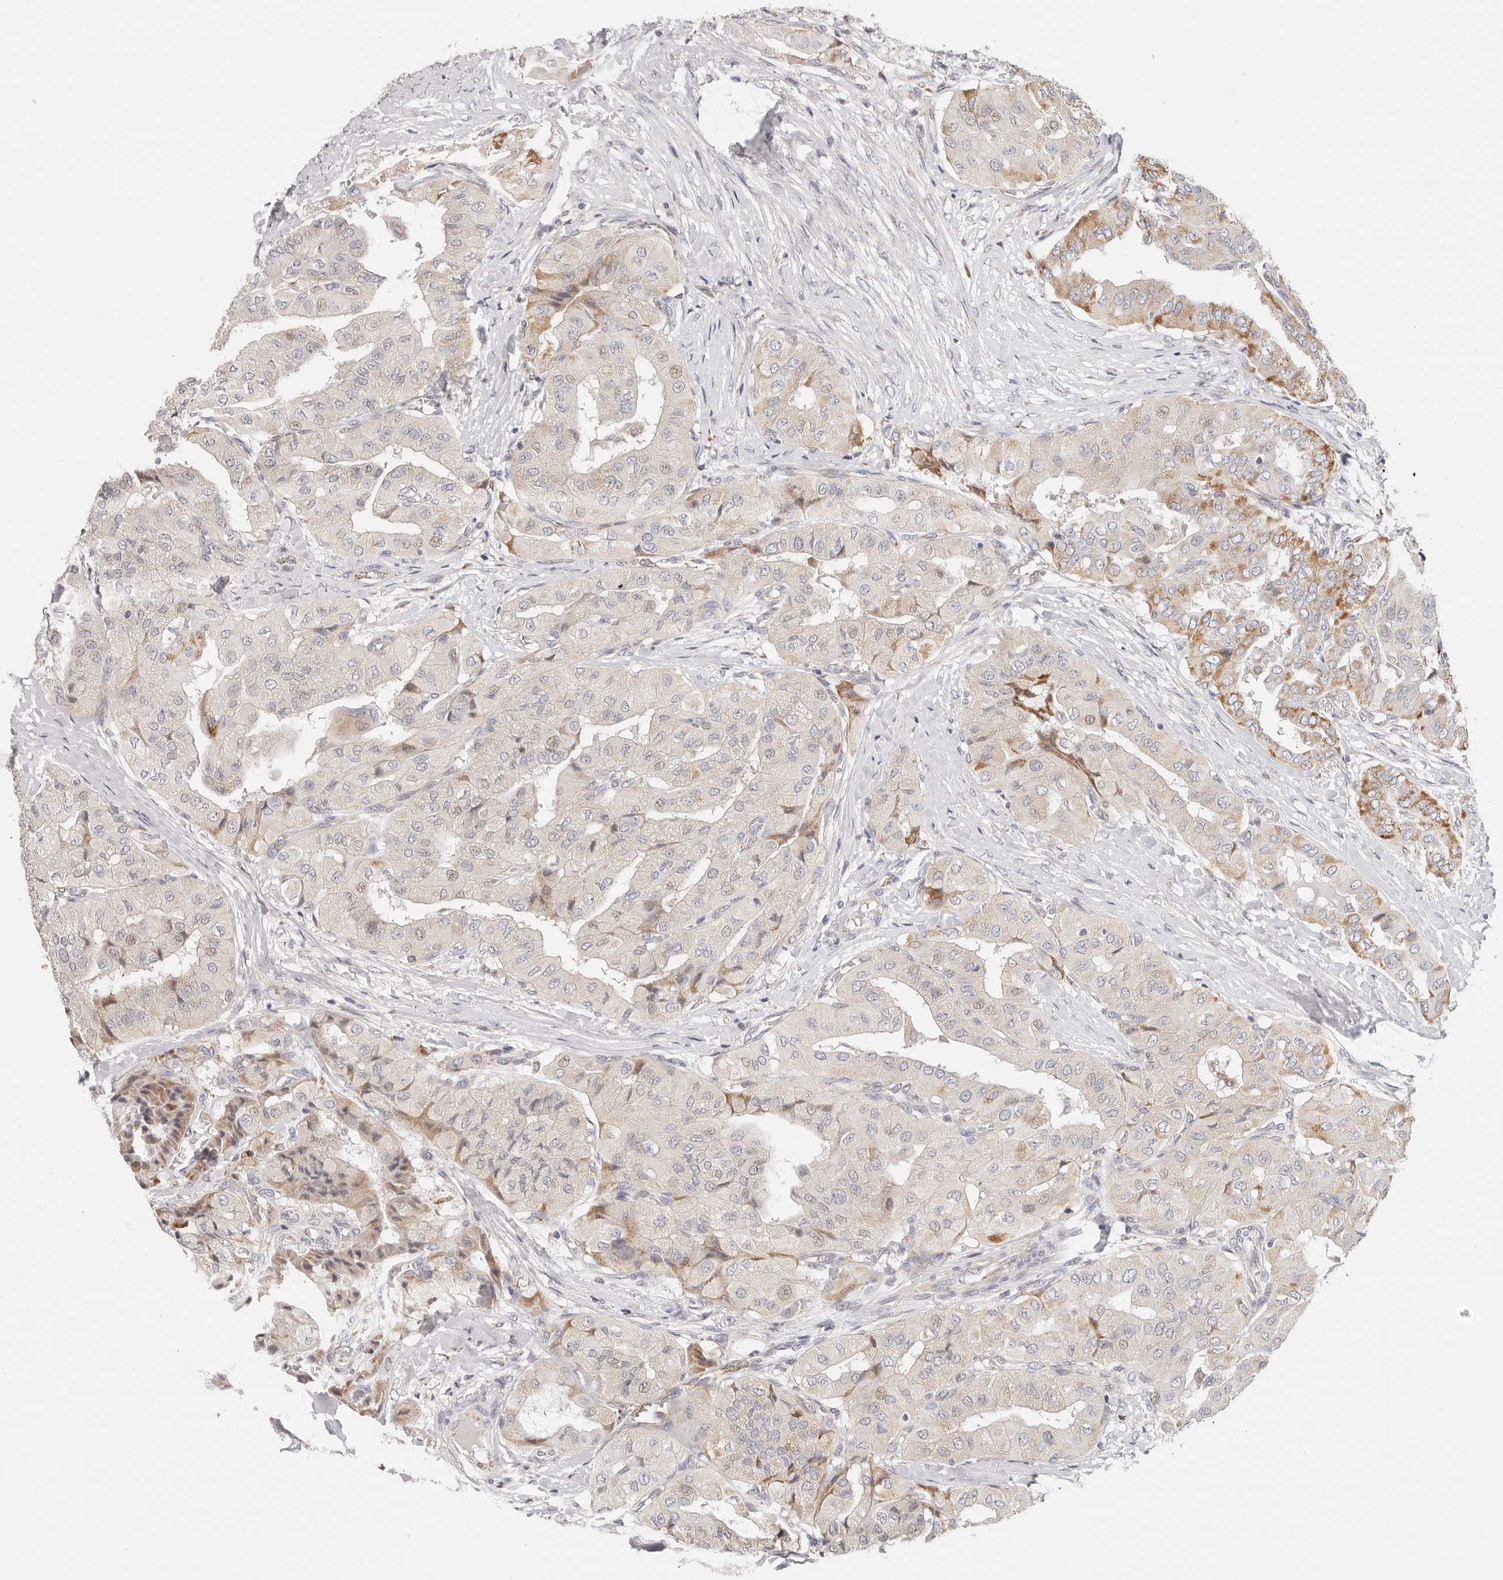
{"staining": {"intensity": "moderate", "quantity": ">75%", "location": "cytoplasmic/membranous,nuclear"}, "tissue": "thyroid cancer", "cell_type": "Tumor cells", "image_type": "cancer", "snomed": [{"axis": "morphology", "description": "Papillary adenocarcinoma, NOS"}, {"axis": "topography", "description": "Thyroid gland"}], "caption": "A brown stain labels moderate cytoplasmic/membranous and nuclear positivity of a protein in papillary adenocarcinoma (thyroid) tumor cells.", "gene": "AFDN", "patient": {"sex": "female", "age": 59}}